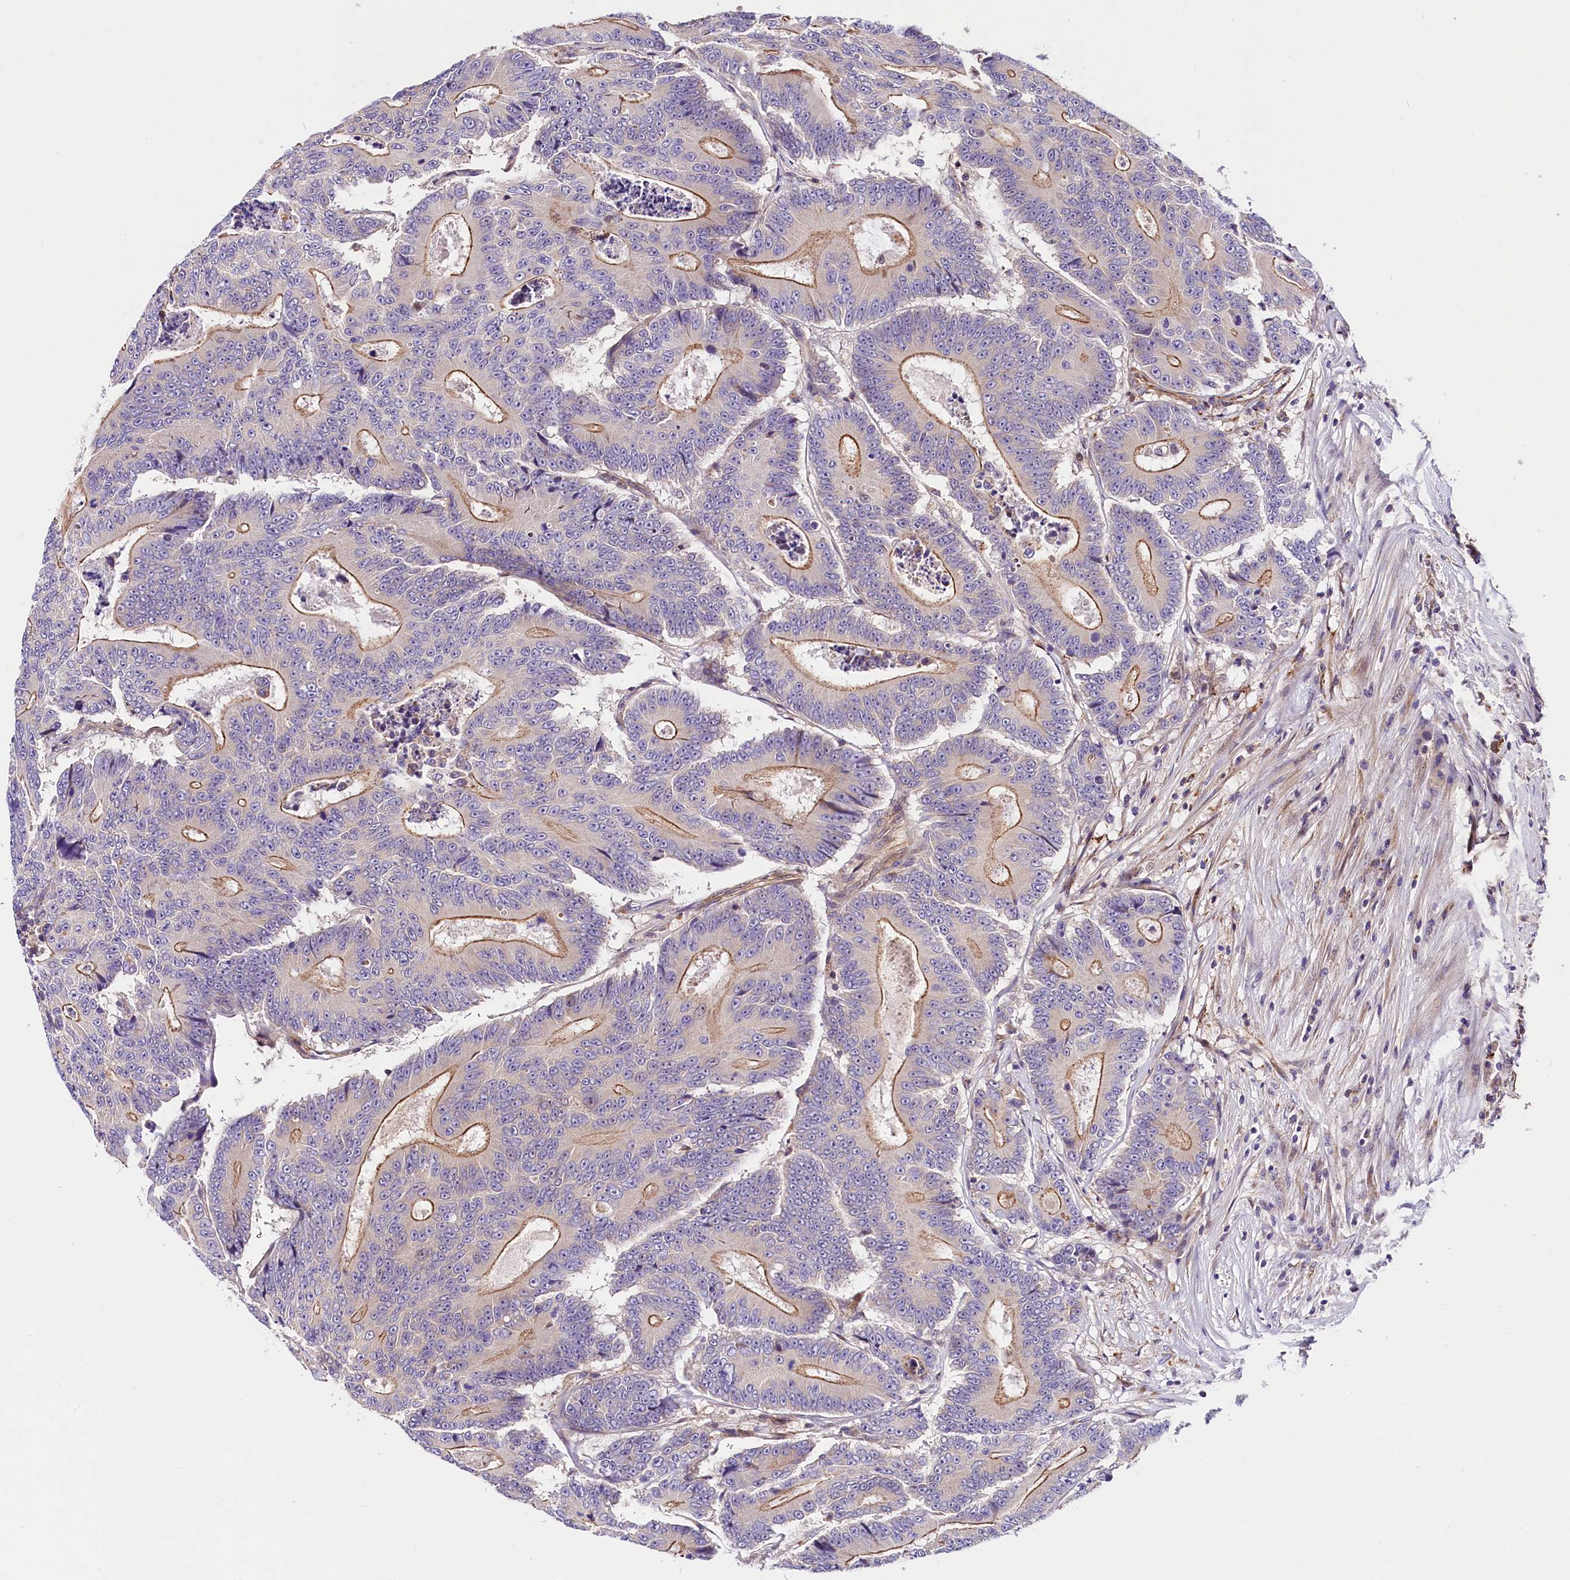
{"staining": {"intensity": "moderate", "quantity": "25%-75%", "location": "cytoplasmic/membranous"}, "tissue": "colorectal cancer", "cell_type": "Tumor cells", "image_type": "cancer", "snomed": [{"axis": "morphology", "description": "Adenocarcinoma, NOS"}, {"axis": "topography", "description": "Colon"}], "caption": "Immunohistochemistry (IHC) micrograph of human colorectal adenocarcinoma stained for a protein (brown), which shows medium levels of moderate cytoplasmic/membranous positivity in approximately 25%-75% of tumor cells.", "gene": "ARMC6", "patient": {"sex": "male", "age": 83}}